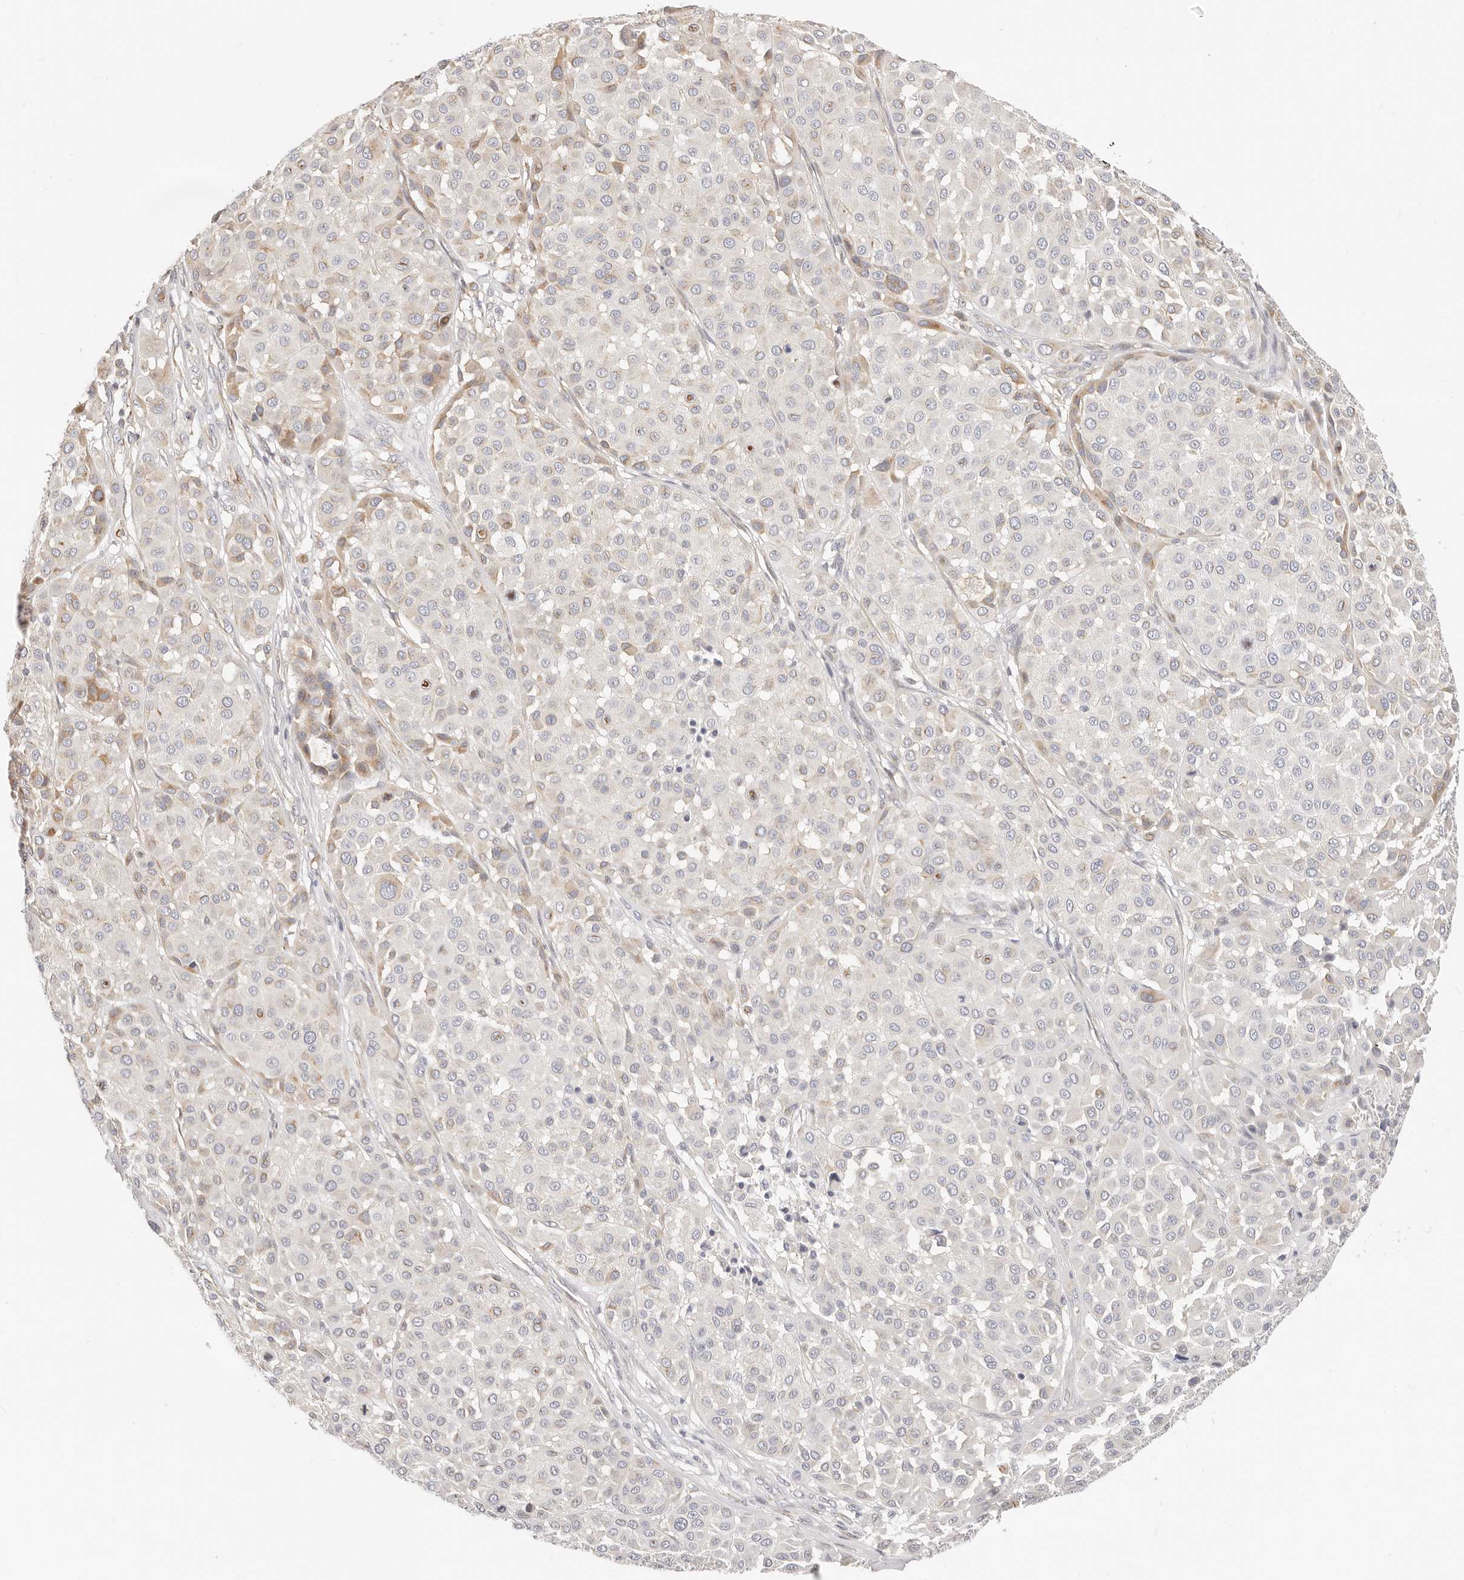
{"staining": {"intensity": "weak", "quantity": "<25%", "location": "cytoplasmic/membranous"}, "tissue": "melanoma", "cell_type": "Tumor cells", "image_type": "cancer", "snomed": [{"axis": "morphology", "description": "Malignant melanoma, Metastatic site"}, {"axis": "topography", "description": "Soft tissue"}], "caption": "Immunohistochemical staining of melanoma exhibits no significant staining in tumor cells.", "gene": "DTNBP1", "patient": {"sex": "male", "age": 41}}